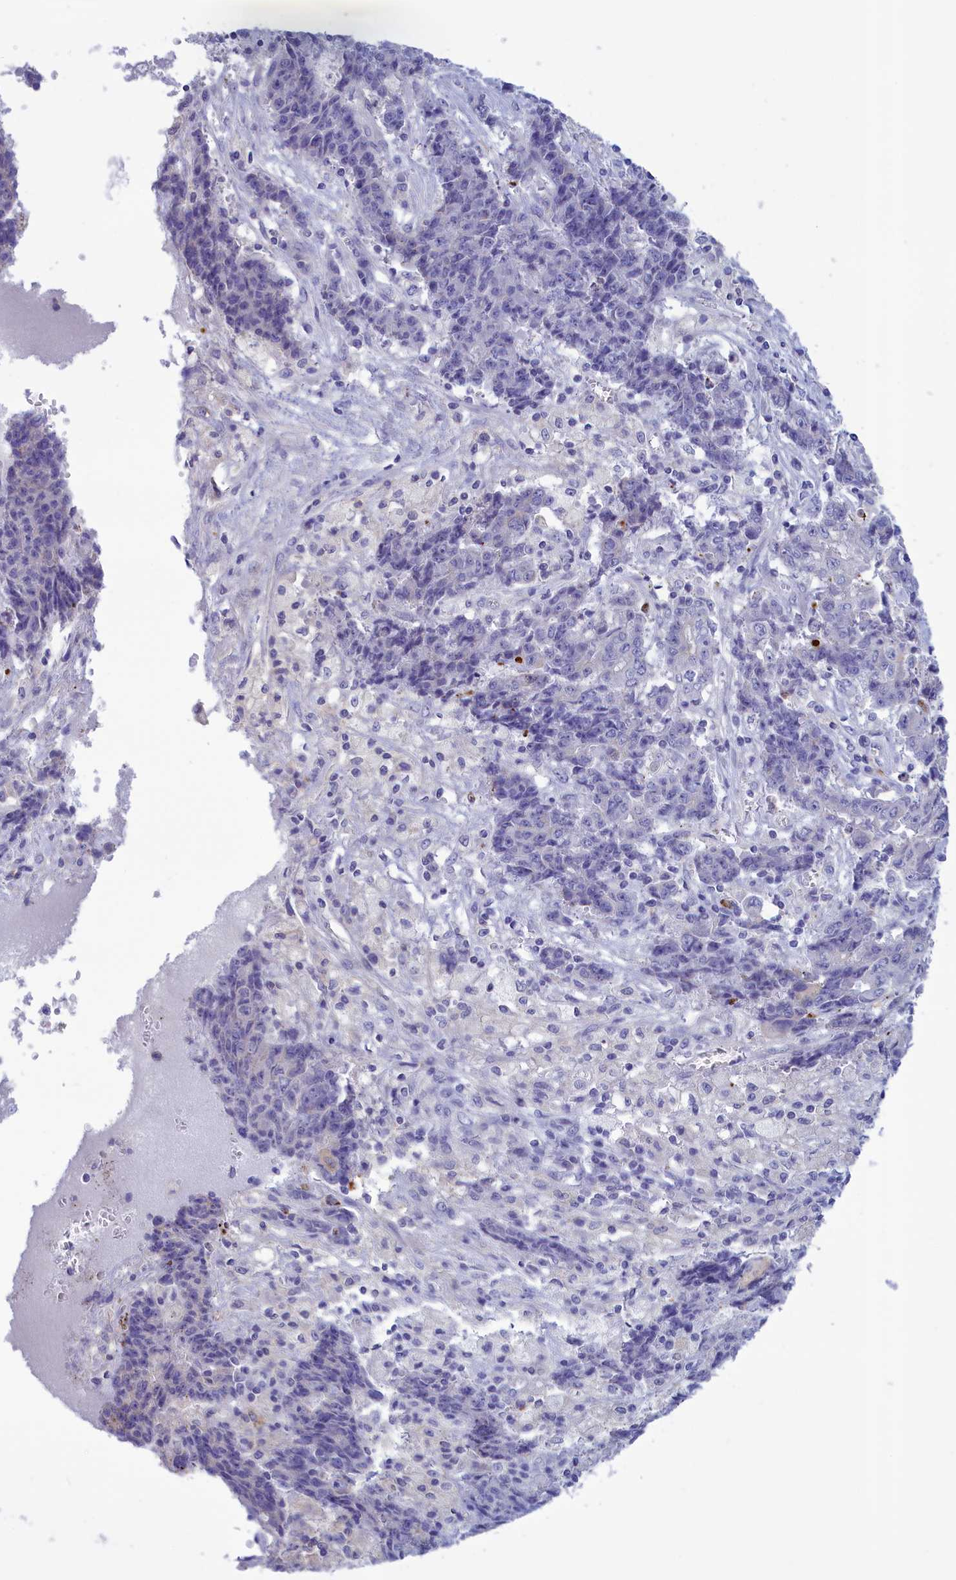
{"staining": {"intensity": "negative", "quantity": "none", "location": "none"}, "tissue": "ovarian cancer", "cell_type": "Tumor cells", "image_type": "cancer", "snomed": [{"axis": "morphology", "description": "Carcinoma, endometroid"}, {"axis": "topography", "description": "Ovary"}], "caption": "DAB immunohistochemical staining of ovarian endometroid carcinoma demonstrates no significant positivity in tumor cells.", "gene": "CORO2A", "patient": {"sex": "female", "age": 42}}